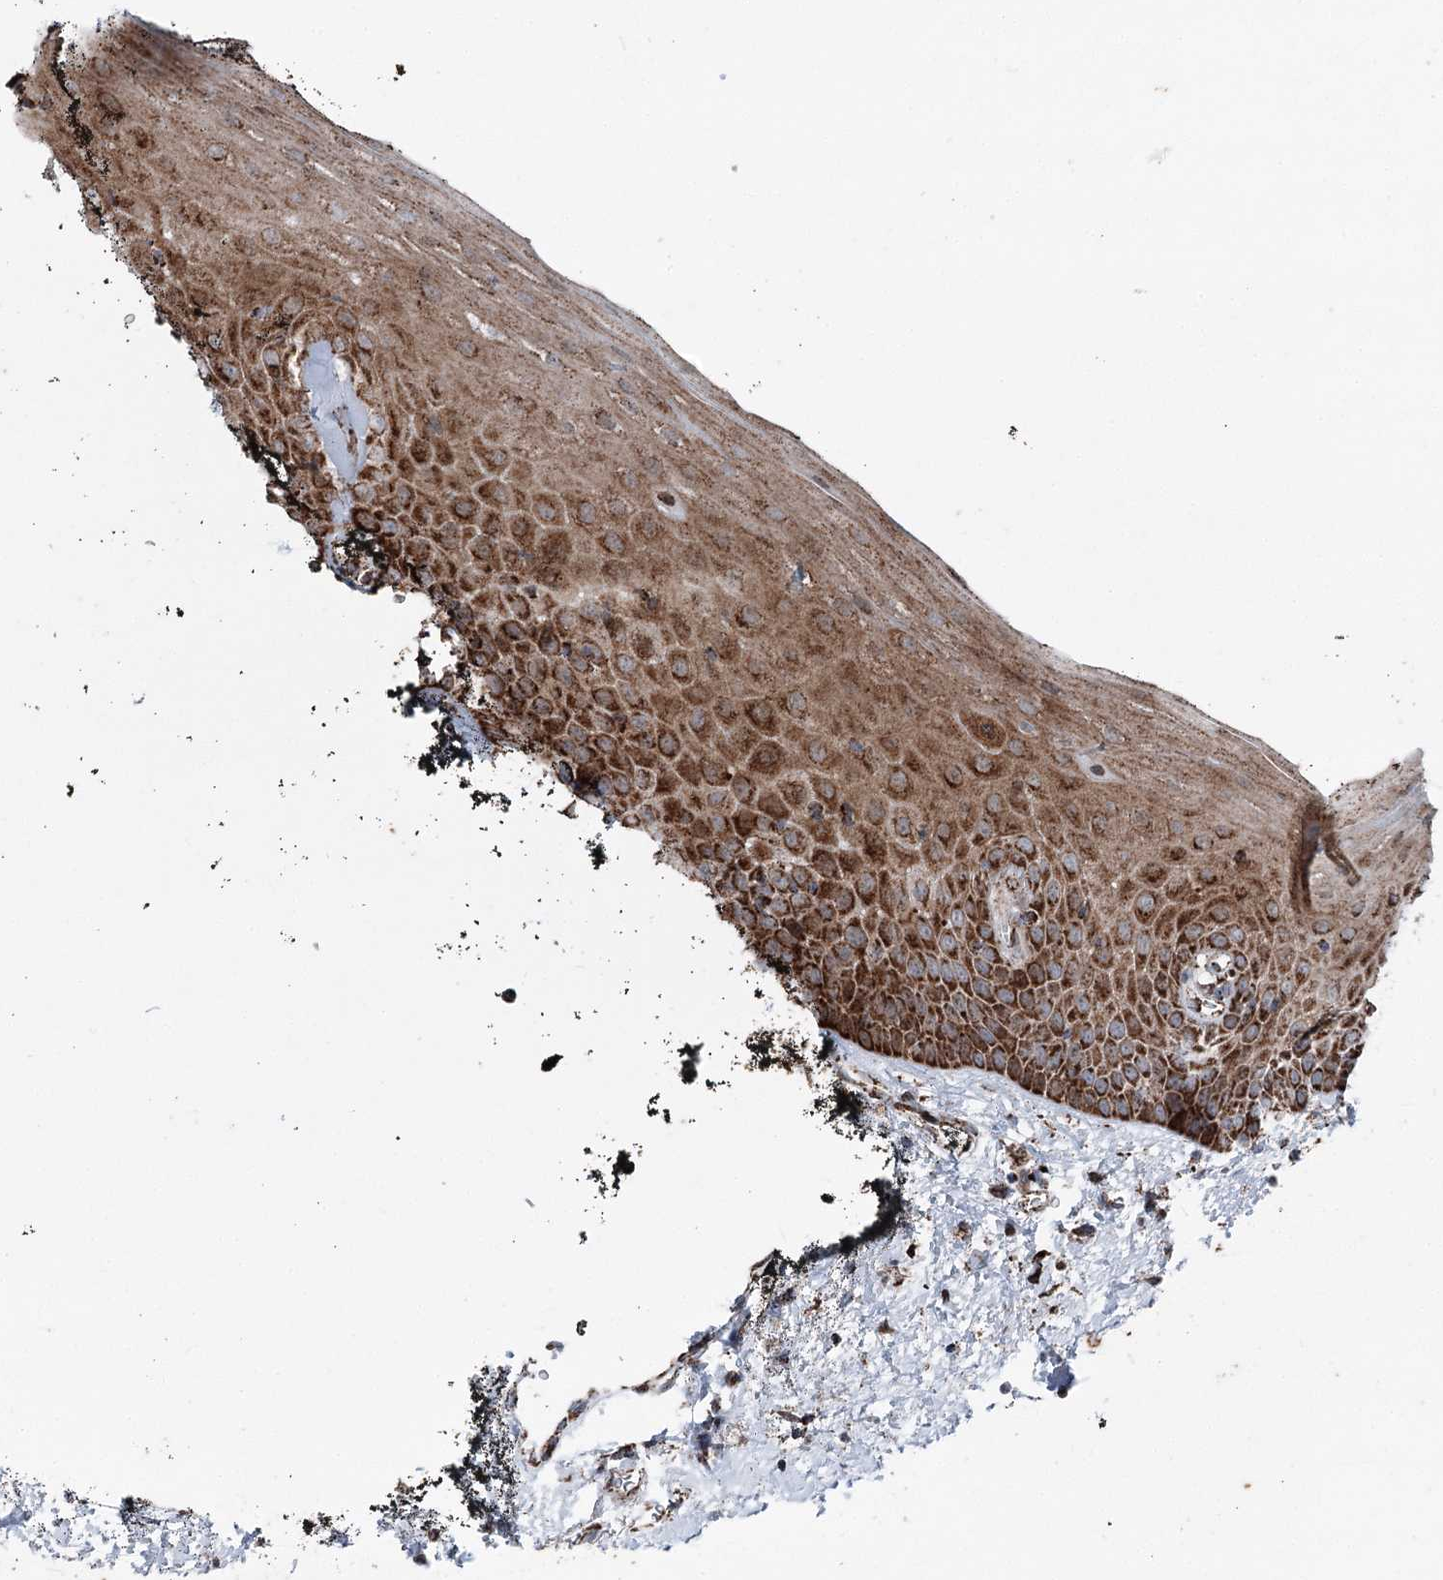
{"staining": {"intensity": "strong", "quantity": ">75%", "location": "cytoplasmic/membranous"}, "tissue": "oral mucosa", "cell_type": "Squamous epithelial cells", "image_type": "normal", "snomed": [{"axis": "morphology", "description": "Normal tissue, NOS"}, {"axis": "topography", "description": "Oral tissue"}], "caption": "Immunohistochemistry (IHC) of unremarkable oral mucosa demonstrates high levels of strong cytoplasmic/membranous staining in about >75% of squamous epithelial cells. (DAB IHC, brown staining for protein, blue staining for nuclei).", "gene": "UCN3", "patient": {"sex": "male", "age": 74}}